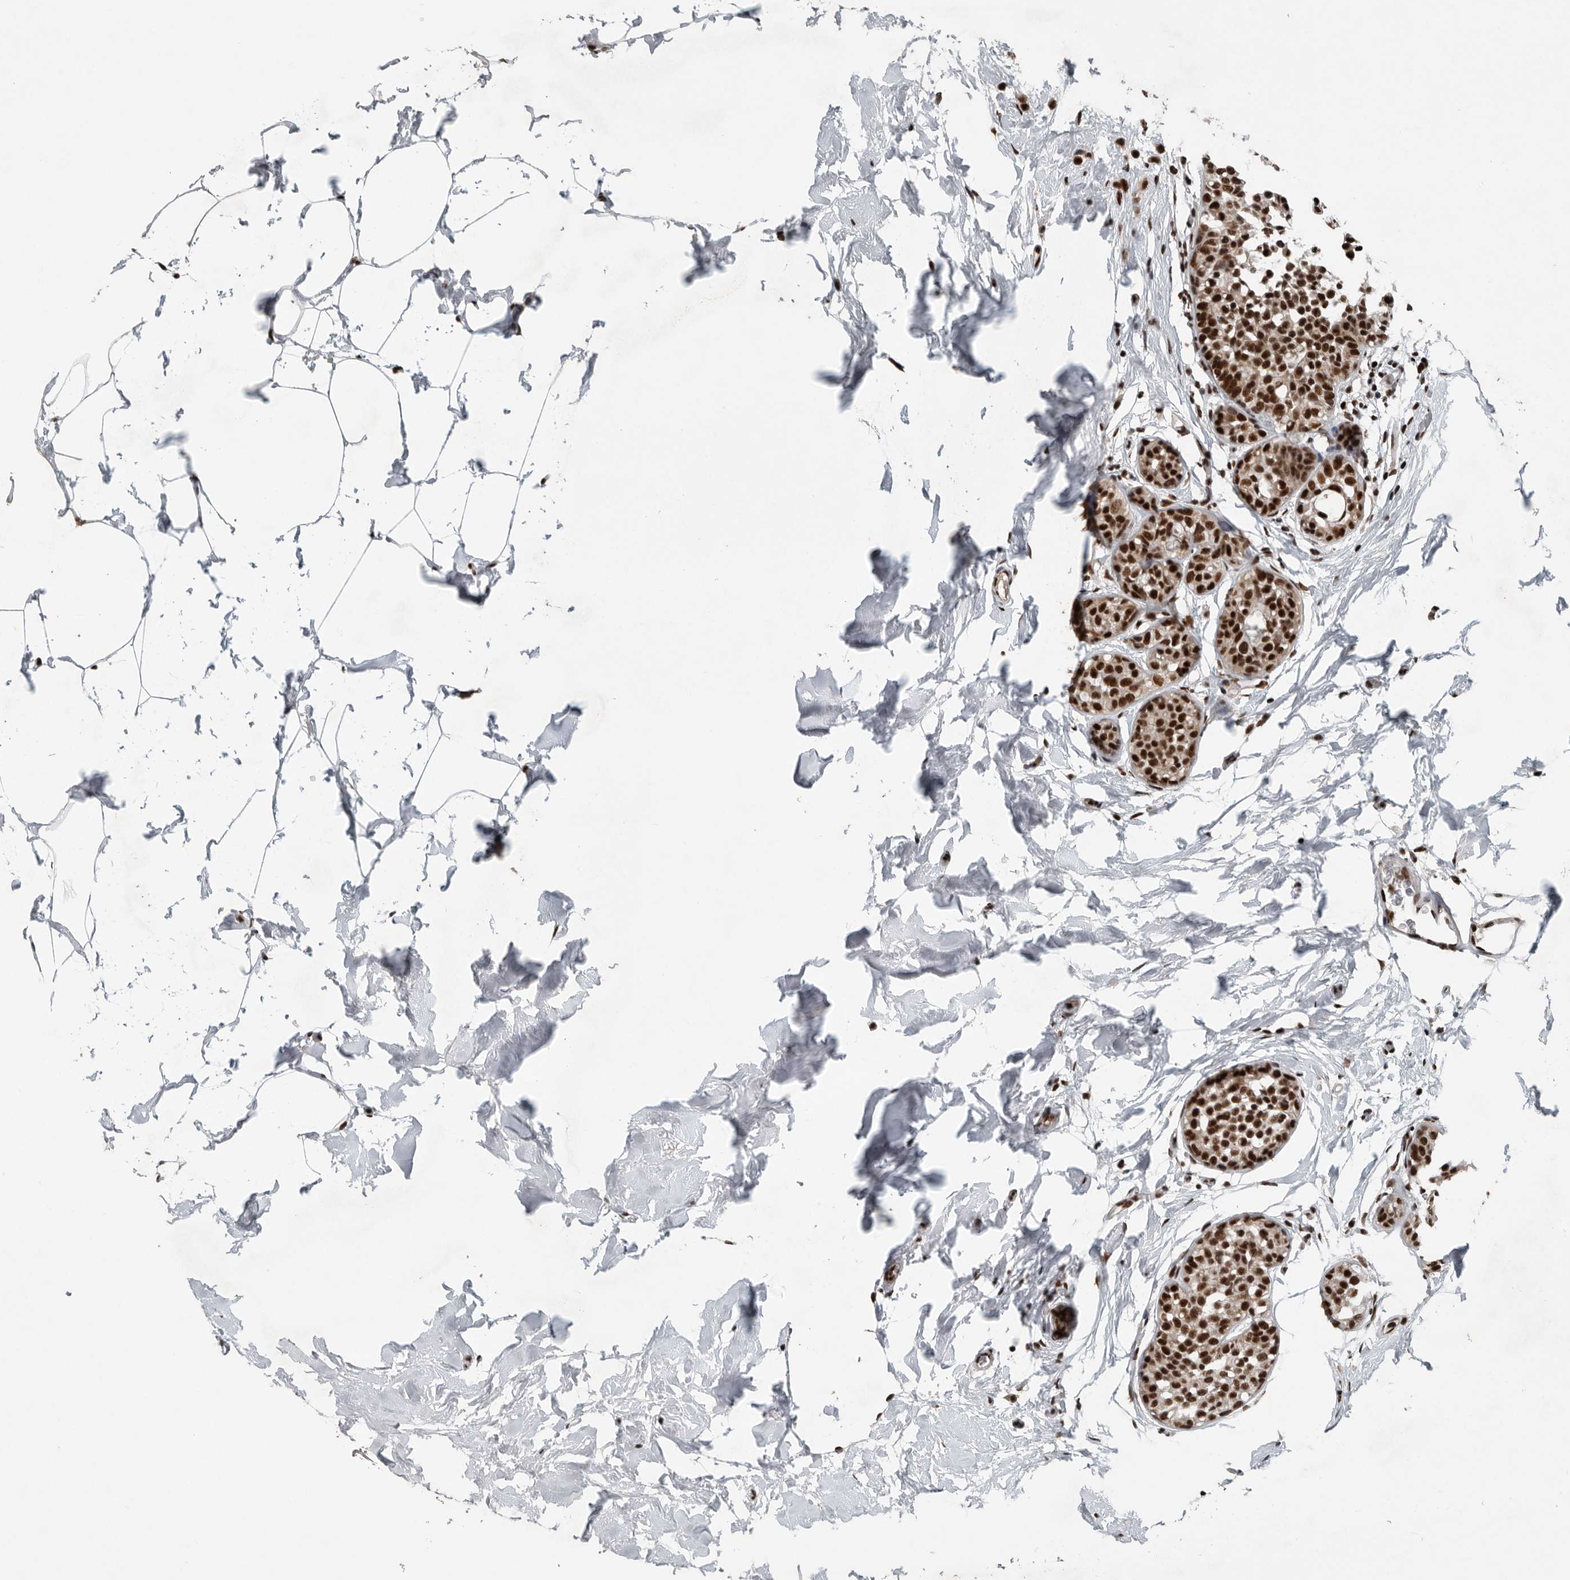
{"staining": {"intensity": "strong", "quantity": "25%-75%", "location": "nuclear"}, "tissue": "breast cancer", "cell_type": "Tumor cells", "image_type": "cancer", "snomed": [{"axis": "morphology", "description": "Duct carcinoma"}, {"axis": "topography", "description": "Breast"}], "caption": "Immunohistochemistry histopathology image of invasive ductal carcinoma (breast) stained for a protein (brown), which displays high levels of strong nuclear positivity in approximately 25%-75% of tumor cells.", "gene": "SENP7", "patient": {"sex": "female", "age": 55}}